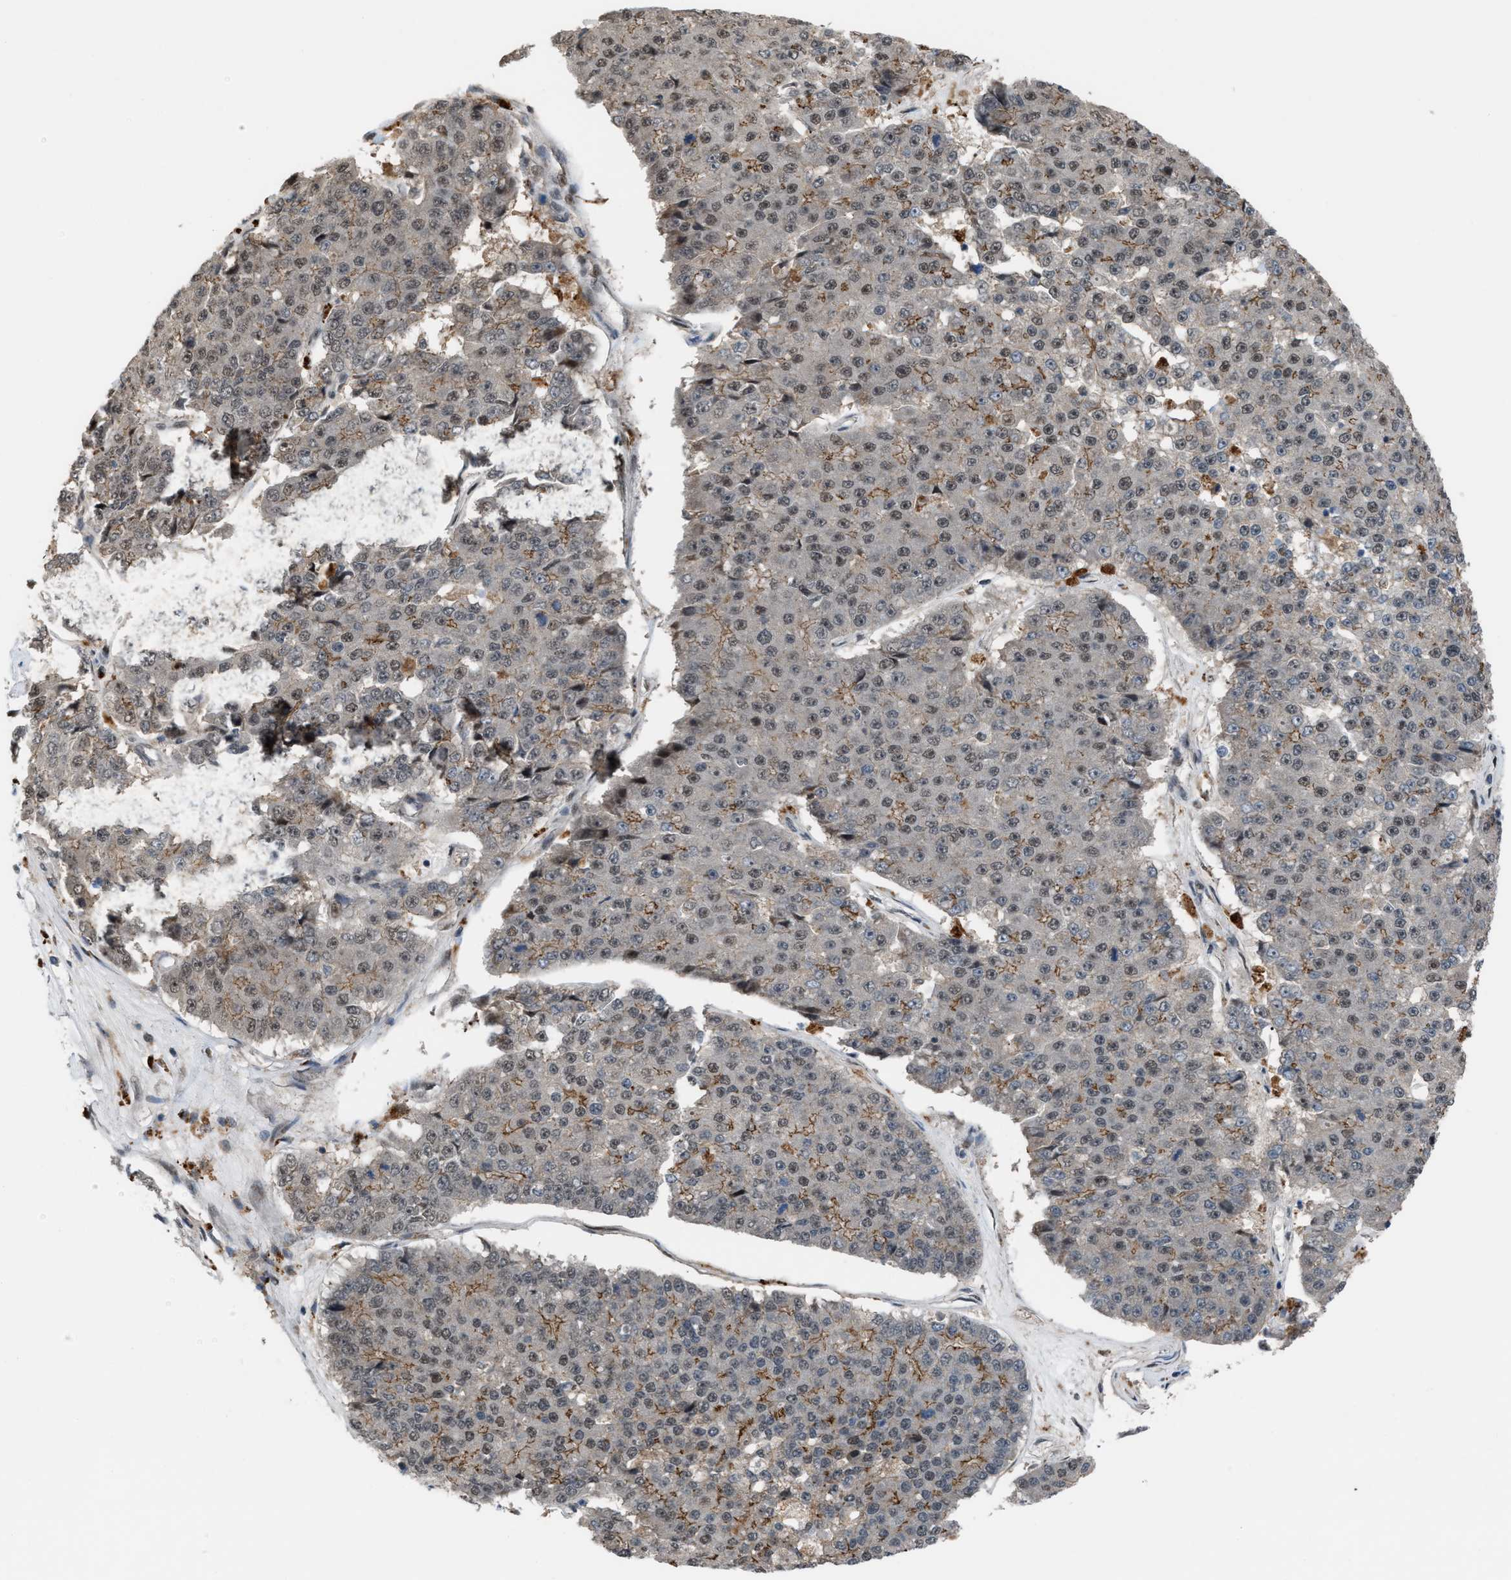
{"staining": {"intensity": "weak", "quantity": "25%-75%", "location": "cytoplasmic/membranous,nuclear"}, "tissue": "pancreatic cancer", "cell_type": "Tumor cells", "image_type": "cancer", "snomed": [{"axis": "morphology", "description": "Adenocarcinoma, NOS"}, {"axis": "topography", "description": "Pancreas"}], "caption": "Weak cytoplasmic/membranous and nuclear staining is present in approximately 25%-75% of tumor cells in pancreatic cancer (adenocarcinoma).", "gene": "RFFL", "patient": {"sex": "male", "age": 50}}